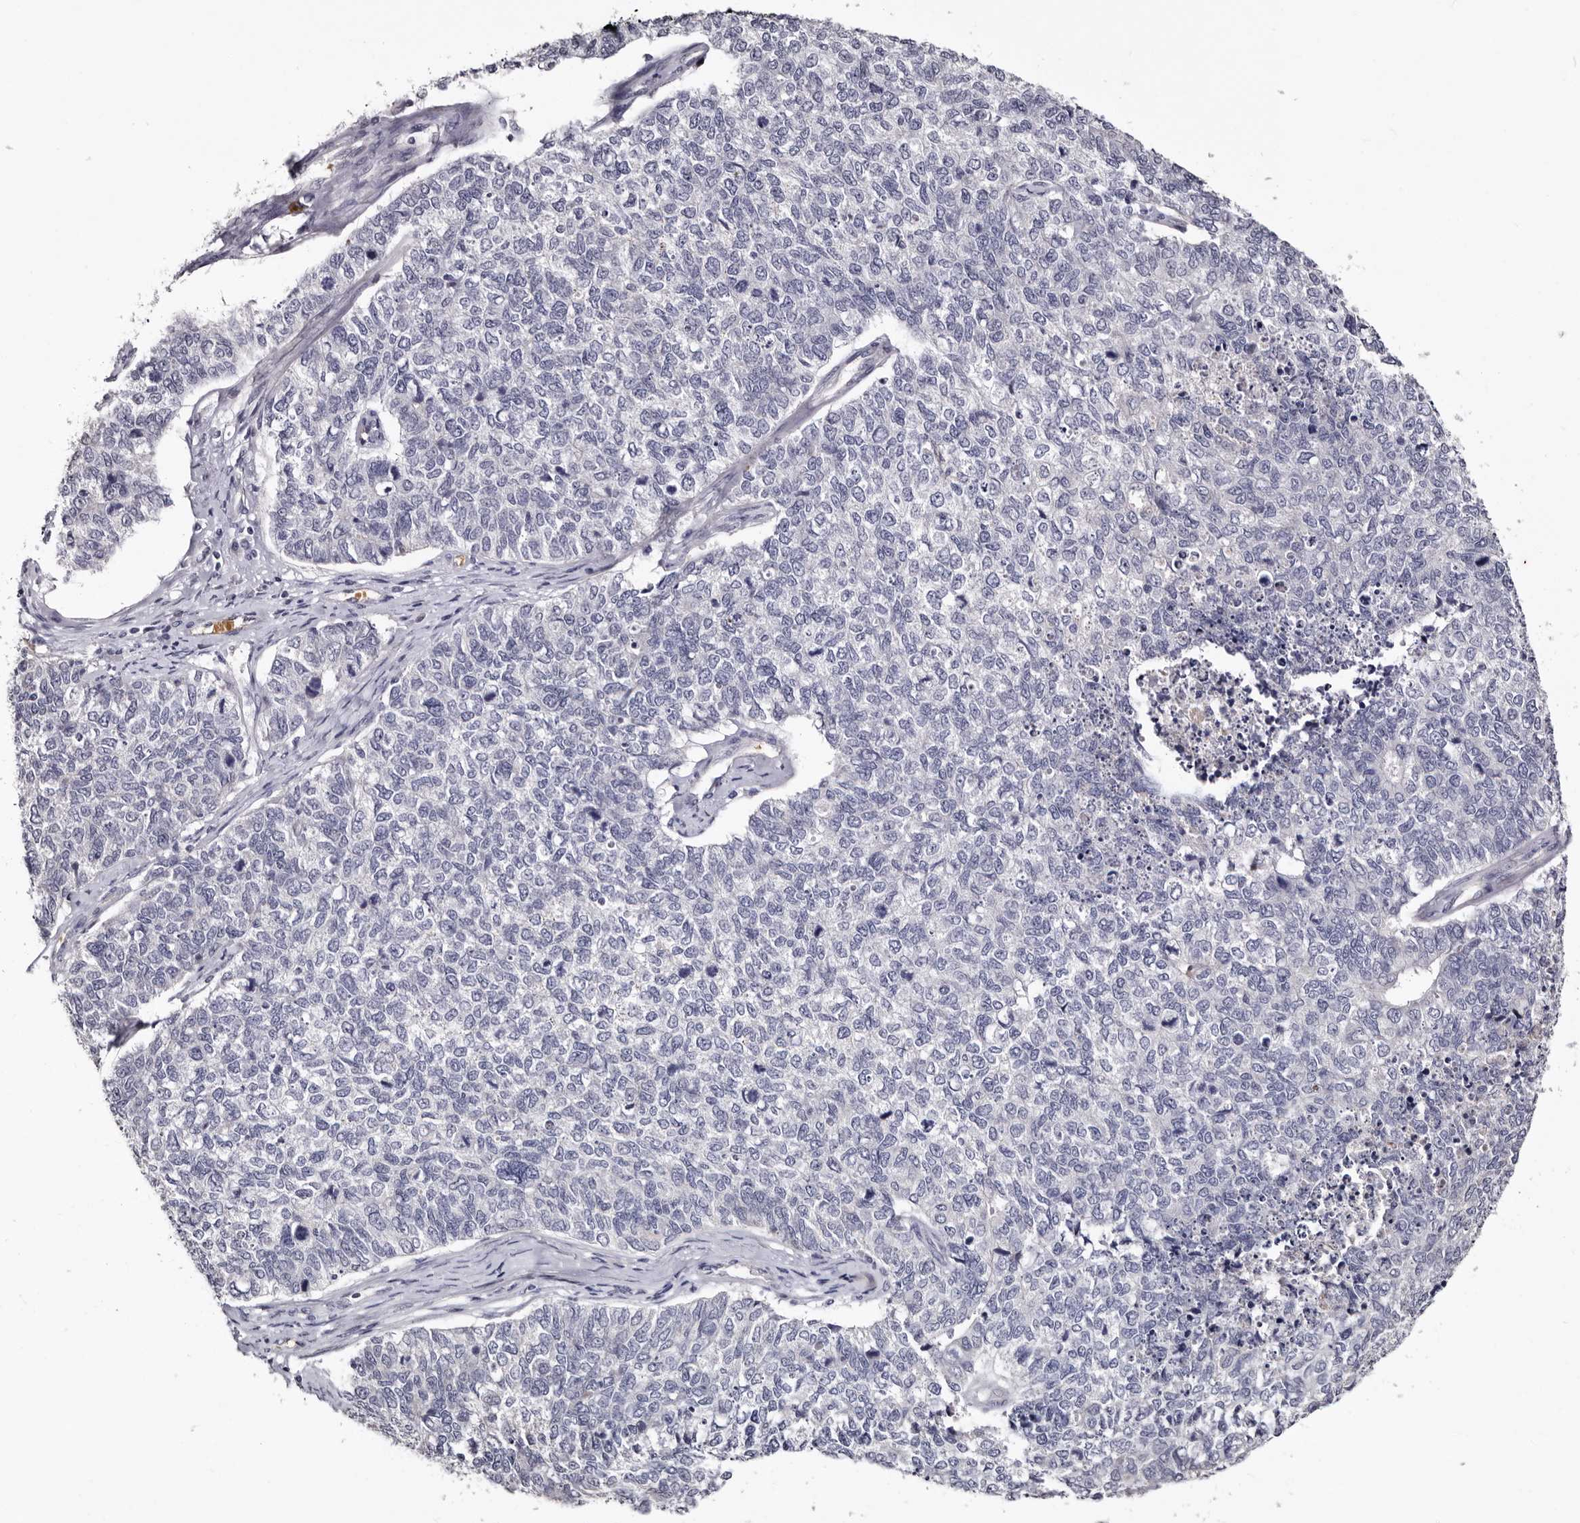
{"staining": {"intensity": "negative", "quantity": "none", "location": "none"}, "tissue": "cervical cancer", "cell_type": "Tumor cells", "image_type": "cancer", "snomed": [{"axis": "morphology", "description": "Squamous cell carcinoma, NOS"}, {"axis": "topography", "description": "Cervix"}], "caption": "Tumor cells show no significant protein expression in cervical squamous cell carcinoma.", "gene": "BPGM", "patient": {"sex": "female", "age": 63}}